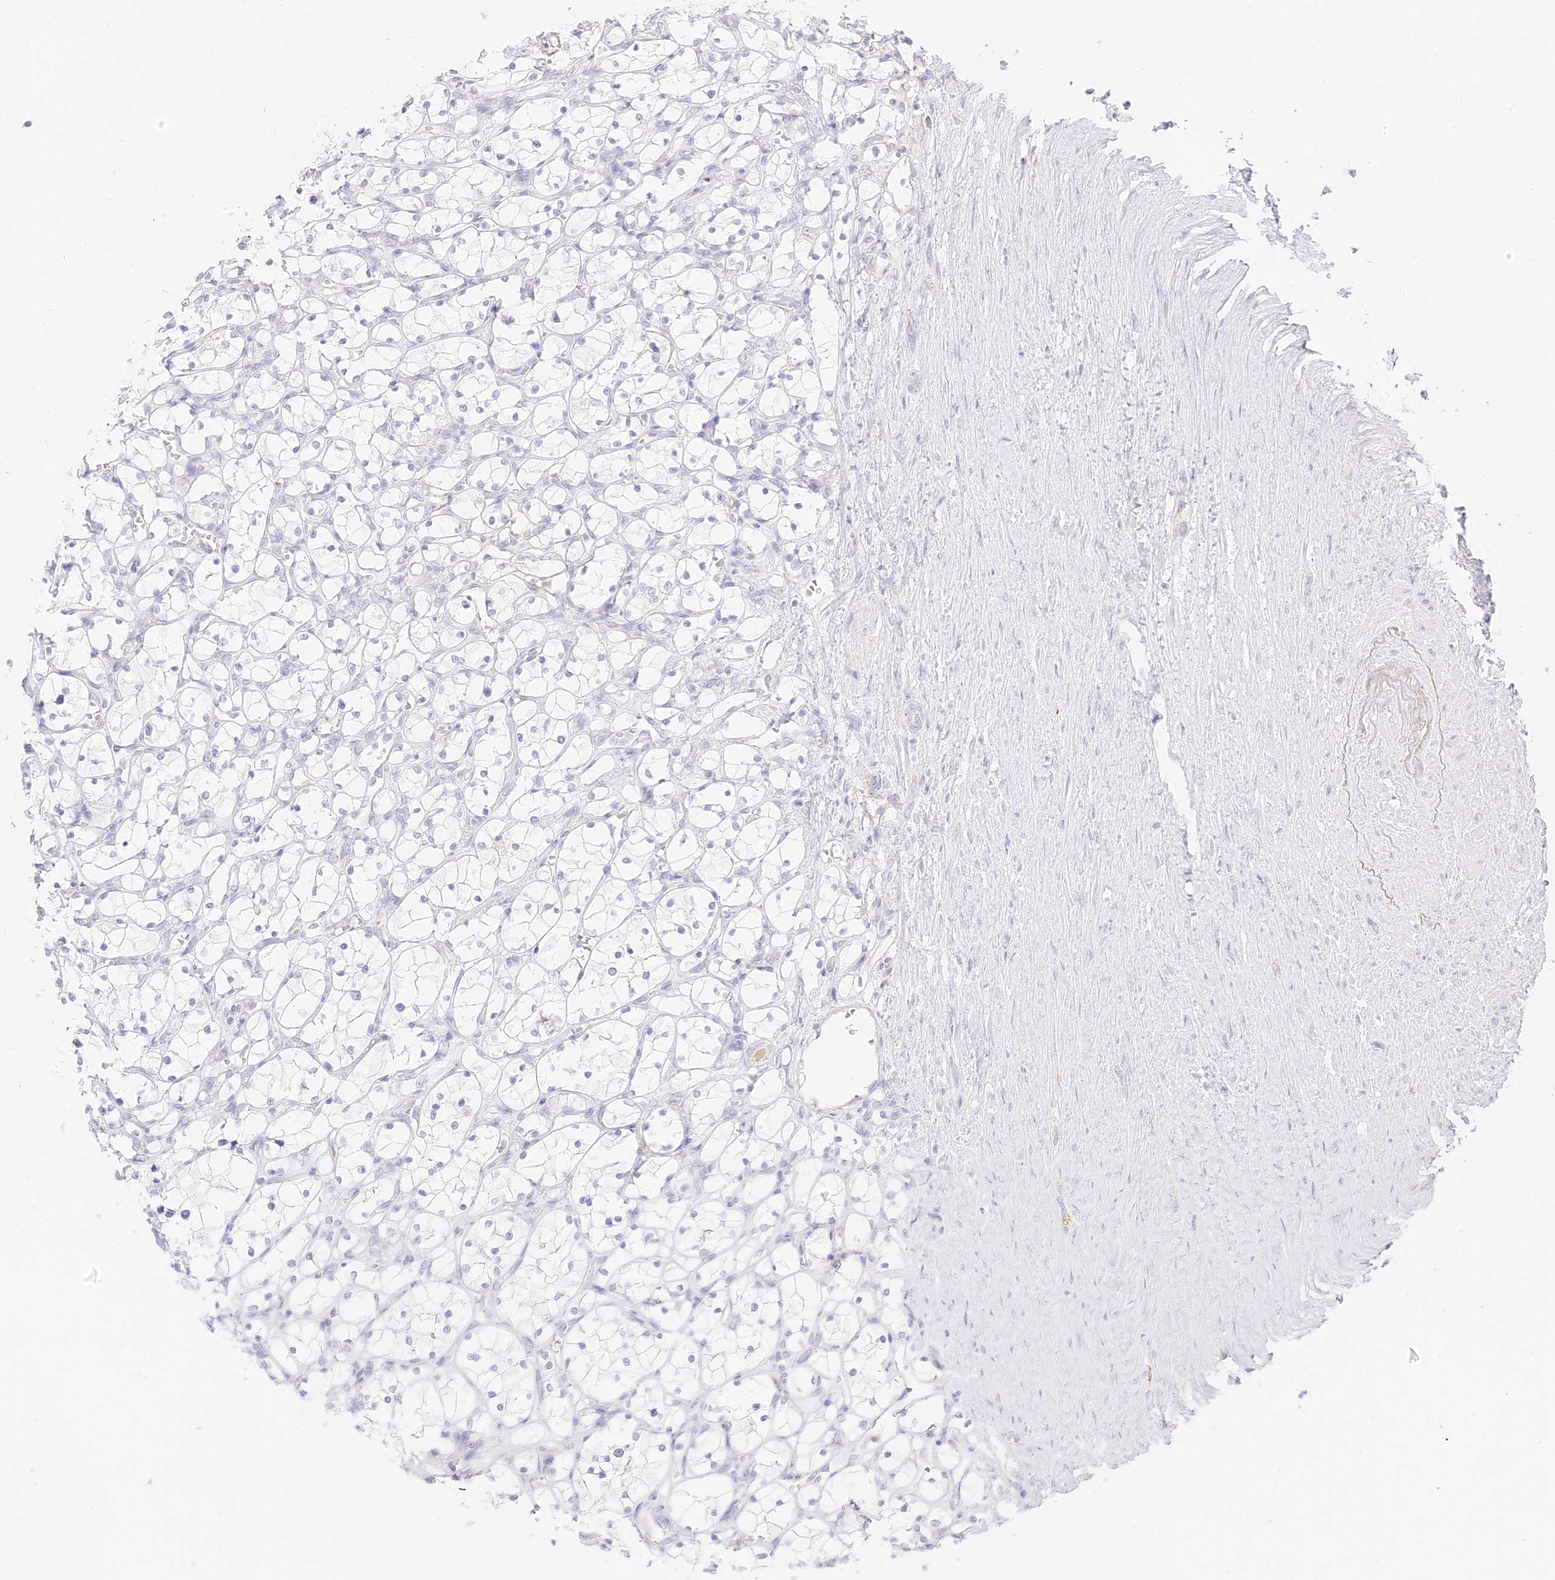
{"staining": {"intensity": "negative", "quantity": "none", "location": "none"}, "tissue": "renal cancer", "cell_type": "Tumor cells", "image_type": "cancer", "snomed": [{"axis": "morphology", "description": "Adenocarcinoma, NOS"}, {"axis": "topography", "description": "Kidney"}], "caption": "Immunohistochemistry photomicrograph of neoplastic tissue: renal adenocarcinoma stained with DAB shows no significant protein positivity in tumor cells. The staining is performed using DAB (3,3'-diaminobenzidine) brown chromogen with nuclei counter-stained in using hematoxylin.", "gene": "SEC13", "patient": {"sex": "female", "age": 69}}